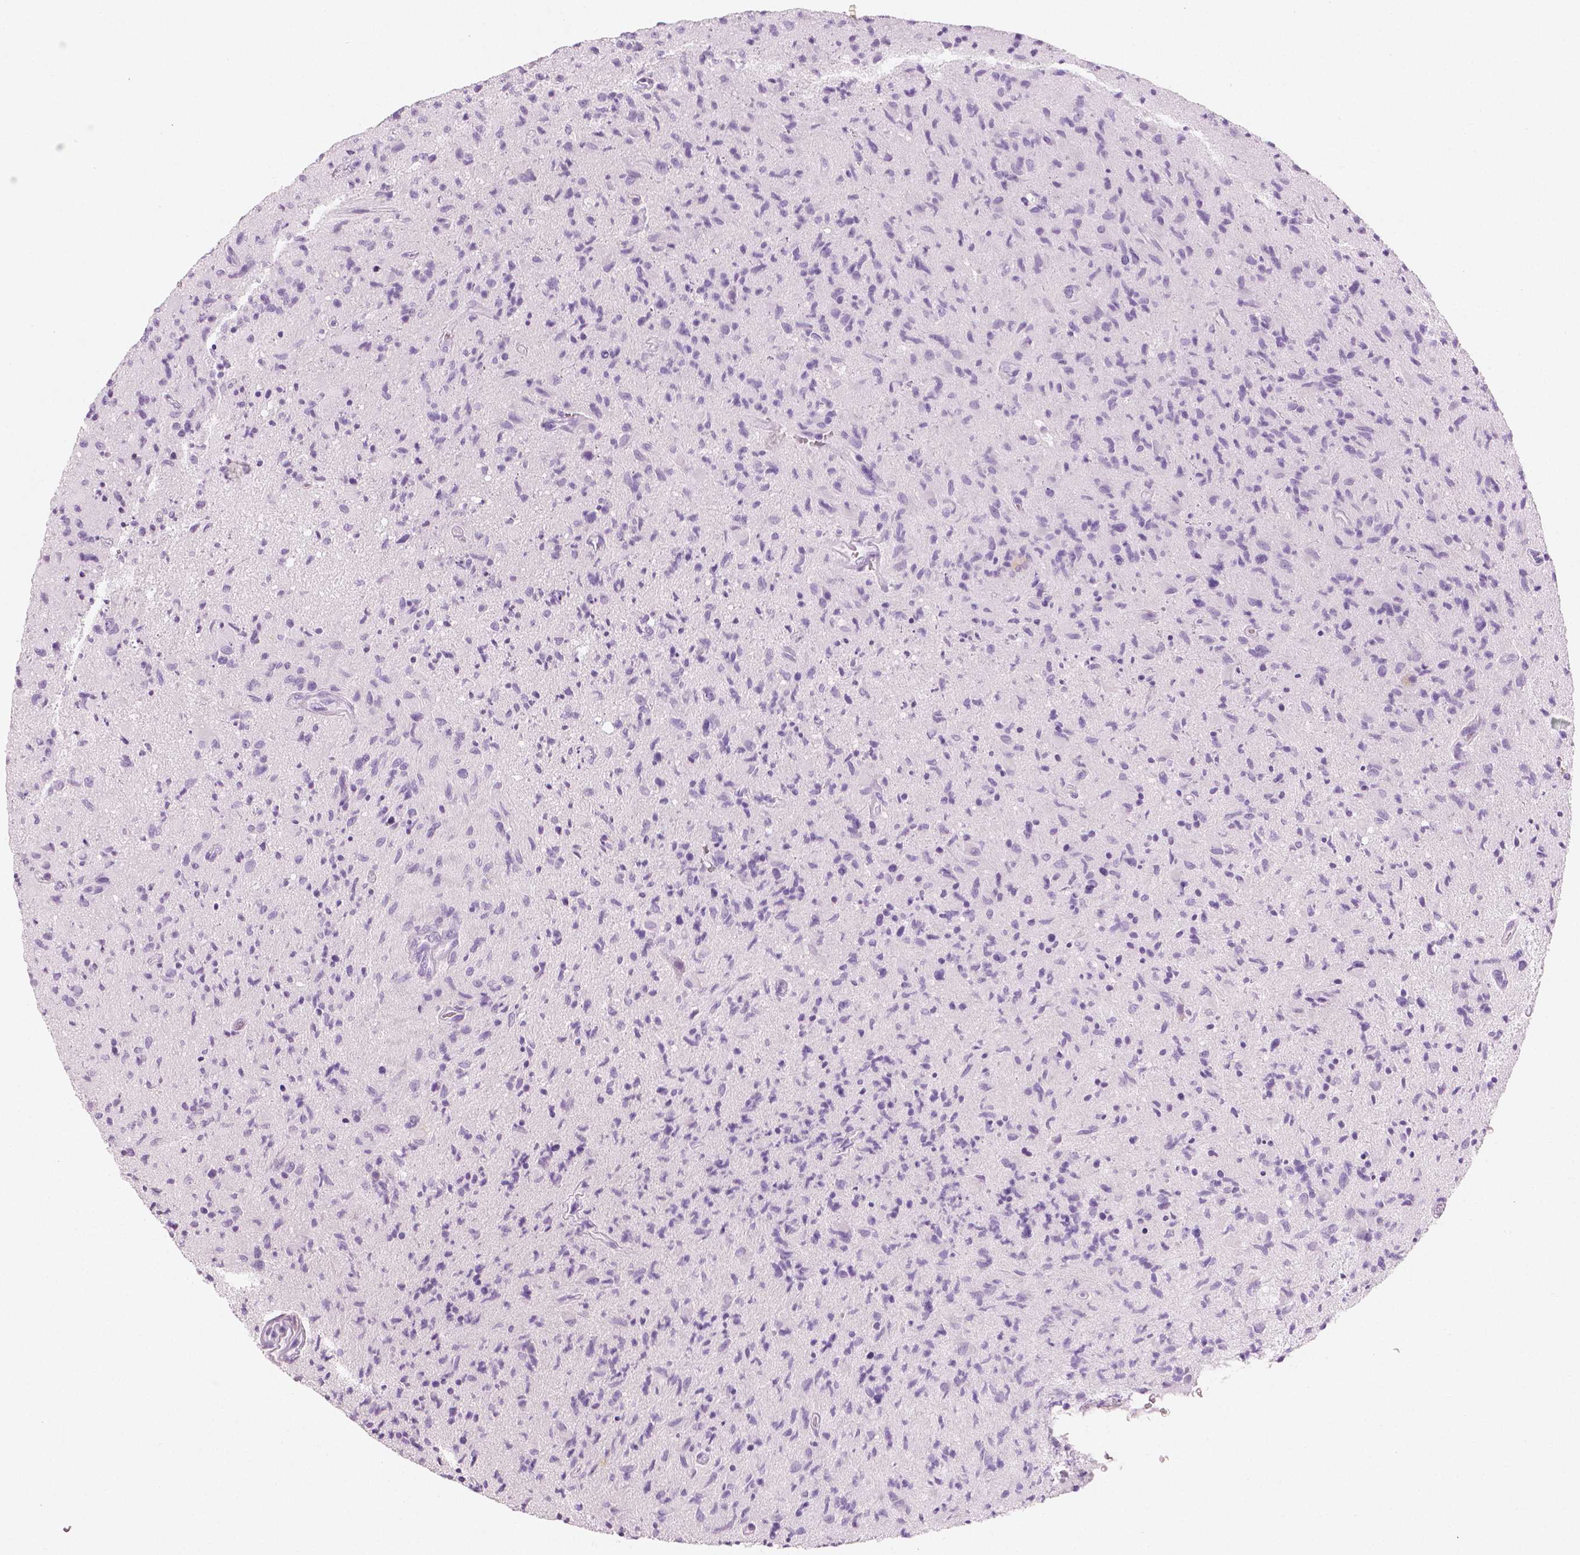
{"staining": {"intensity": "negative", "quantity": "none", "location": "none"}, "tissue": "glioma", "cell_type": "Tumor cells", "image_type": "cancer", "snomed": [{"axis": "morphology", "description": "Glioma, malignant, High grade"}, {"axis": "topography", "description": "Brain"}], "caption": "DAB immunohistochemical staining of human glioma reveals no significant expression in tumor cells. (Brightfield microscopy of DAB immunohistochemistry (IHC) at high magnification).", "gene": "PLIN4", "patient": {"sex": "male", "age": 54}}